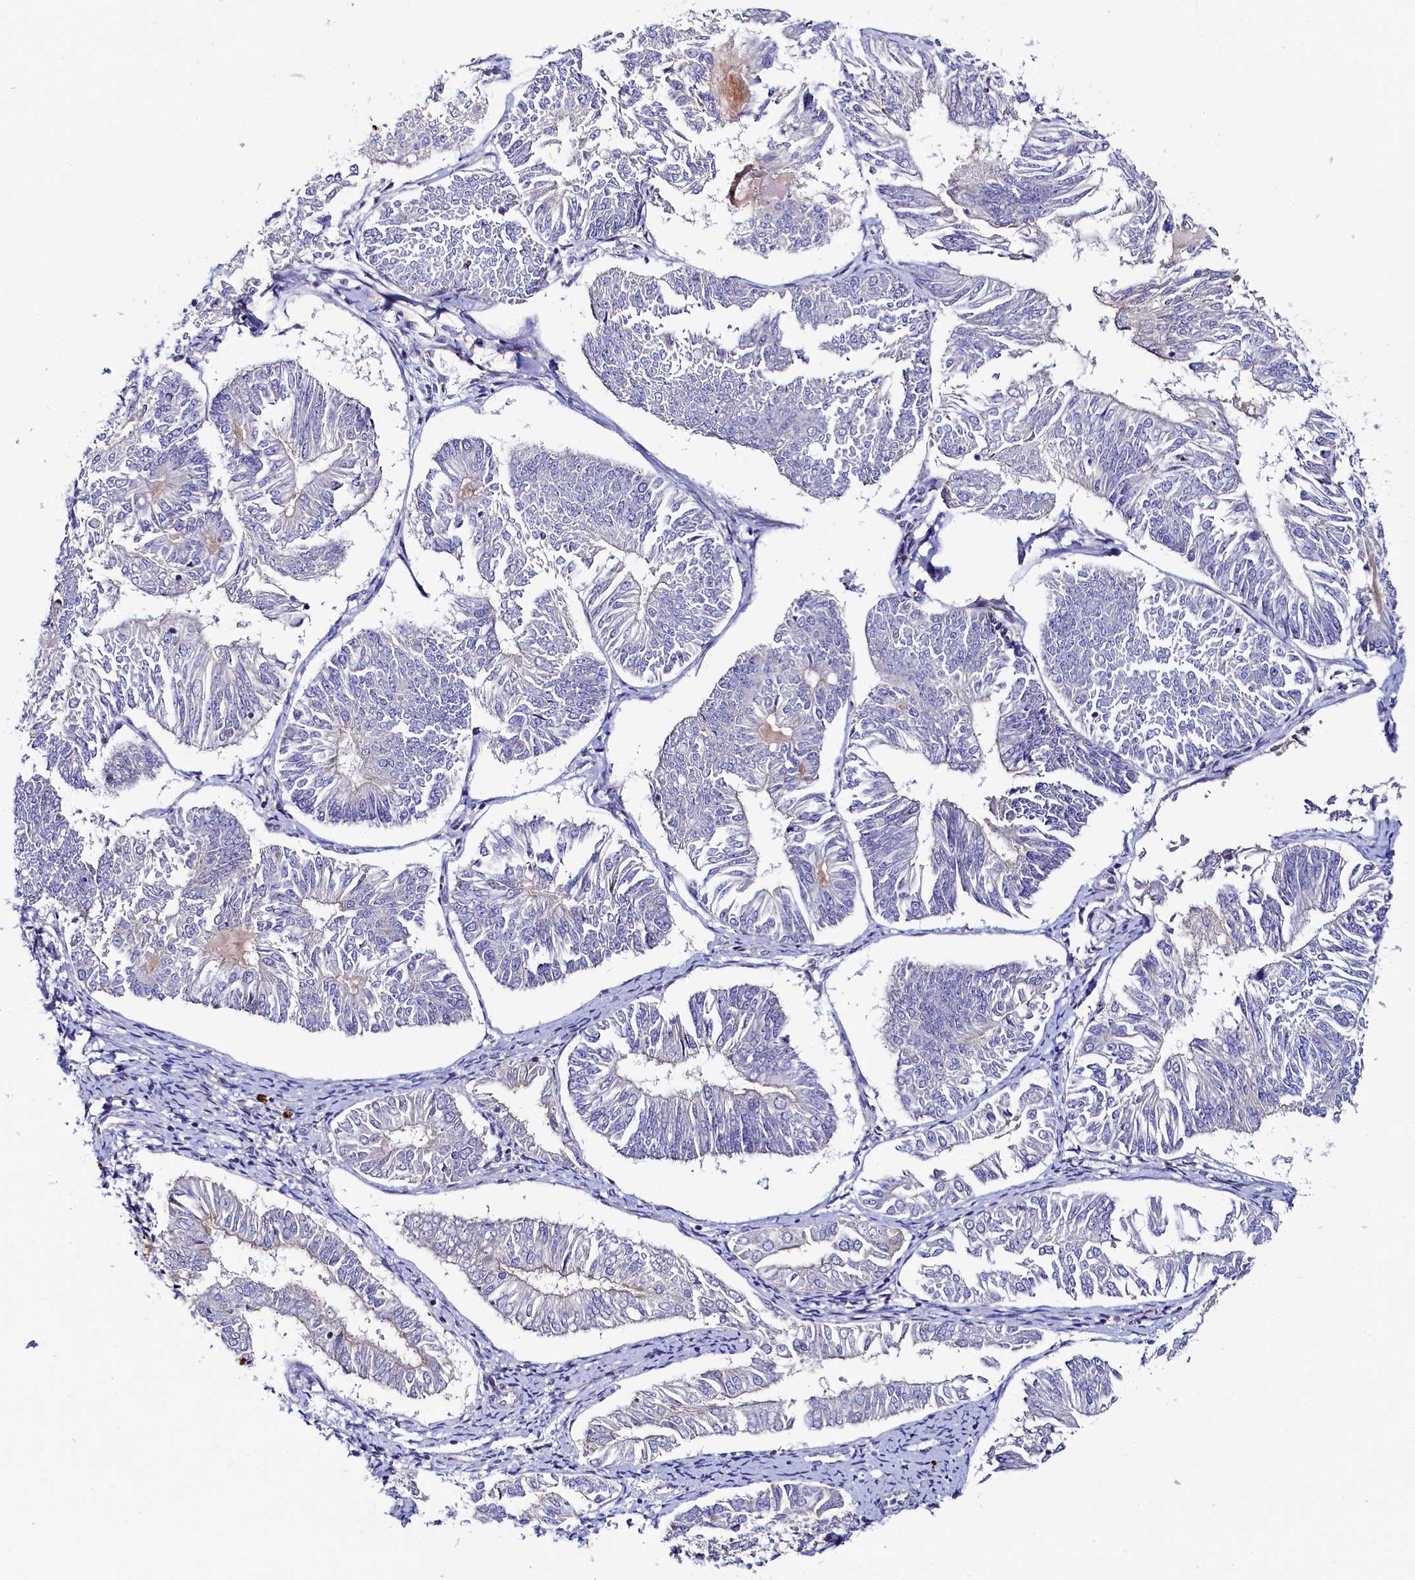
{"staining": {"intensity": "negative", "quantity": "none", "location": "none"}, "tissue": "endometrial cancer", "cell_type": "Tumor cells", "image_type": "cancer", "snomed": [{"axis": "morphology", "description": "Adenocarcinoma, NOS"}, {"axis": "topography", "description": "Endometrium"}], "caption": "Protein analysis of adenocarcinoma (endometrial) shows no significant expression in tumor cells.", "gene": "ASTE1", "patient": {"sex": "female", "age": 58}}